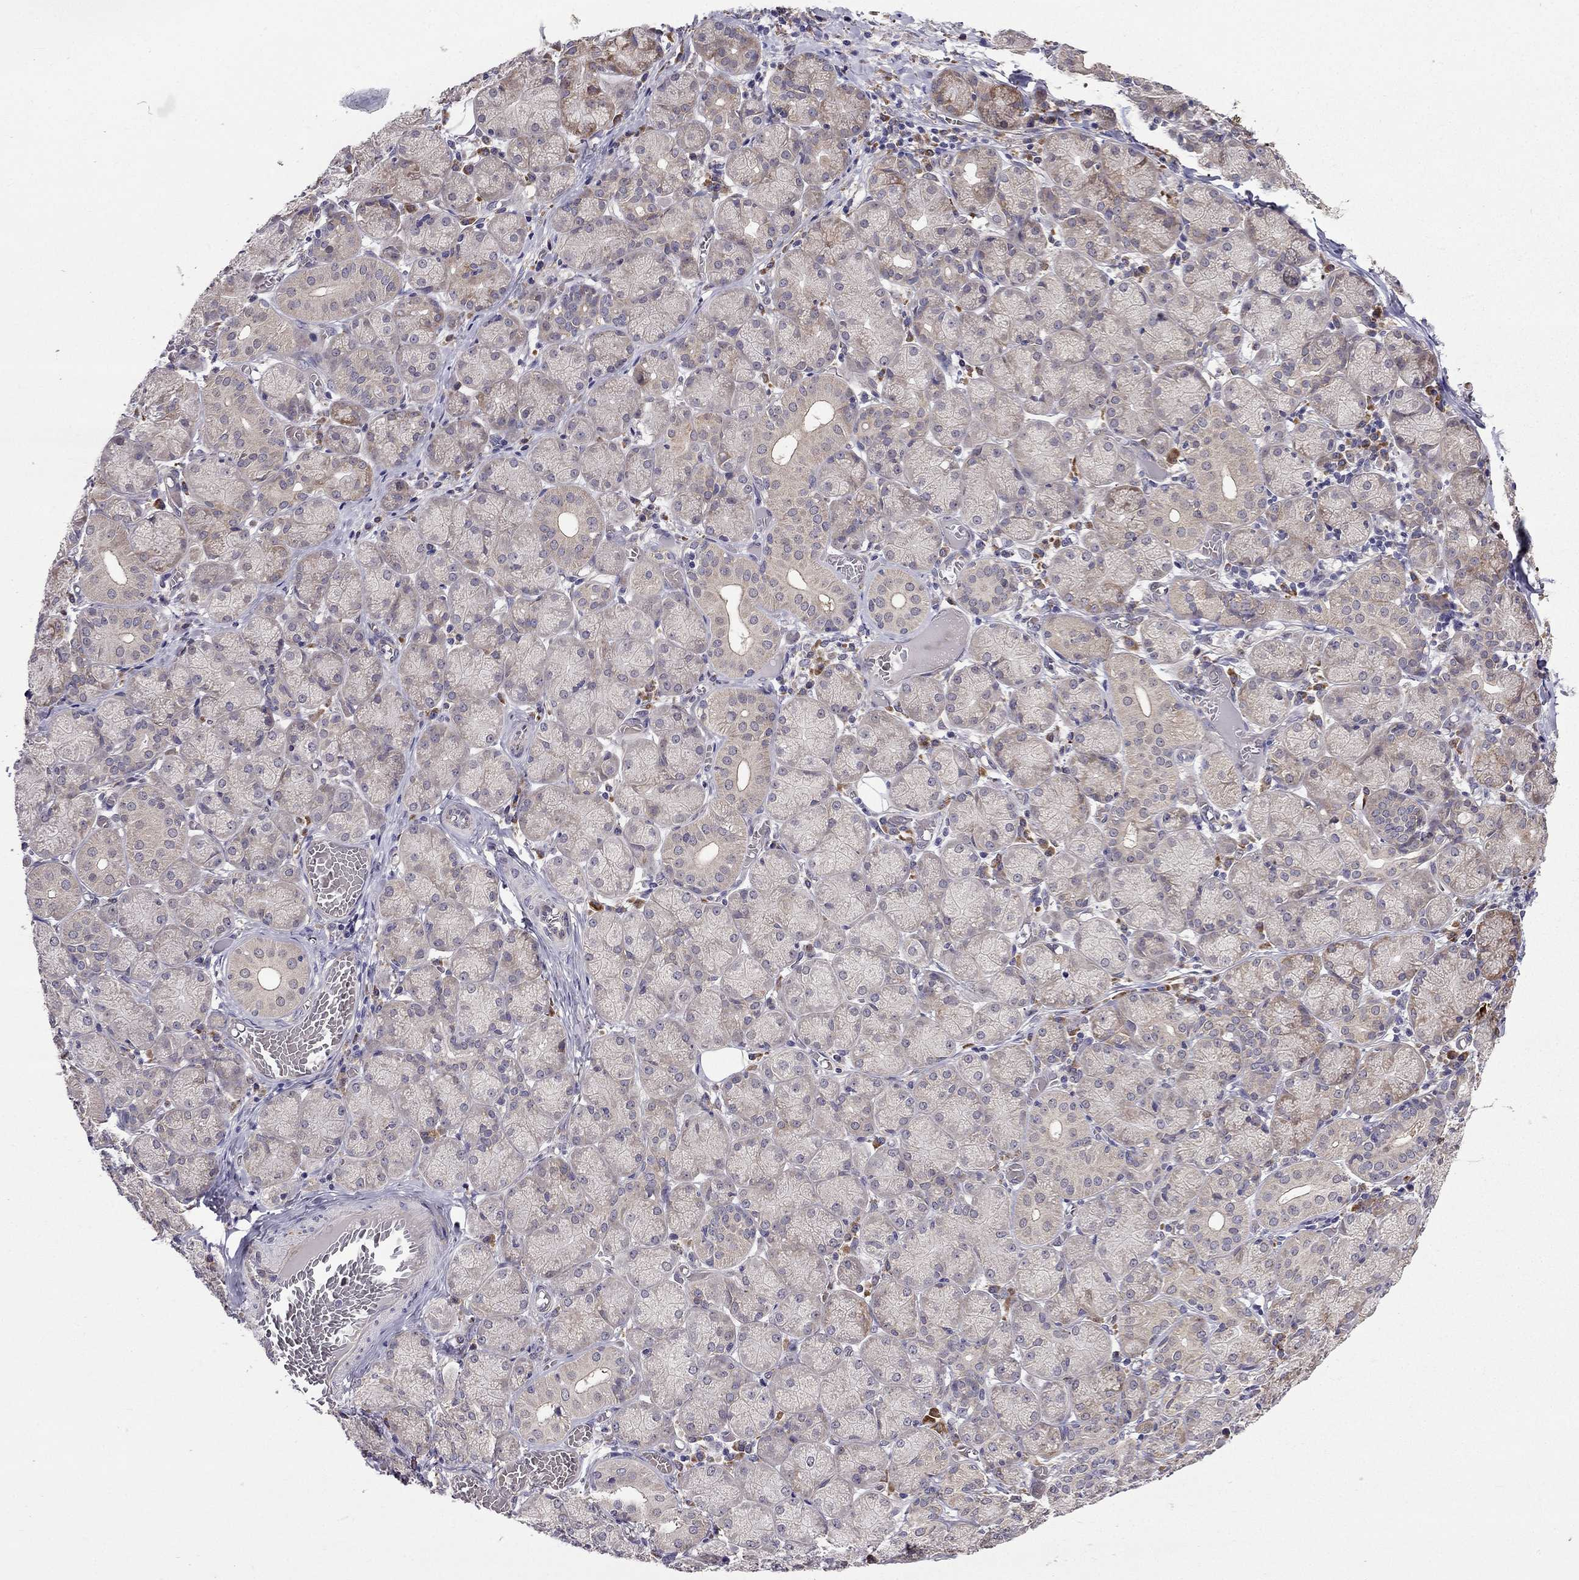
{"staining": {"intensity": "weak", "quantity": "<25%", "location": "cytoplasmic/membranous"}, "tissue": "salivary gland", "cell_type": "Glandular cells", "image_type": "normal", "snomed": [{"axis": "morphology", "description": "Normal tissue, NOS"}, {"axis": "topography", "description": "Salivary gland"}, {"axis": "topography", "description": "Peripheral nerve tissue"}], "caption": "An IHC image of benign salivary gland is shown. There is no staining in glandular cells of salivary gland.", "gene": "ARHGEF28", "patient": {"sex": "female", "age": 24}}